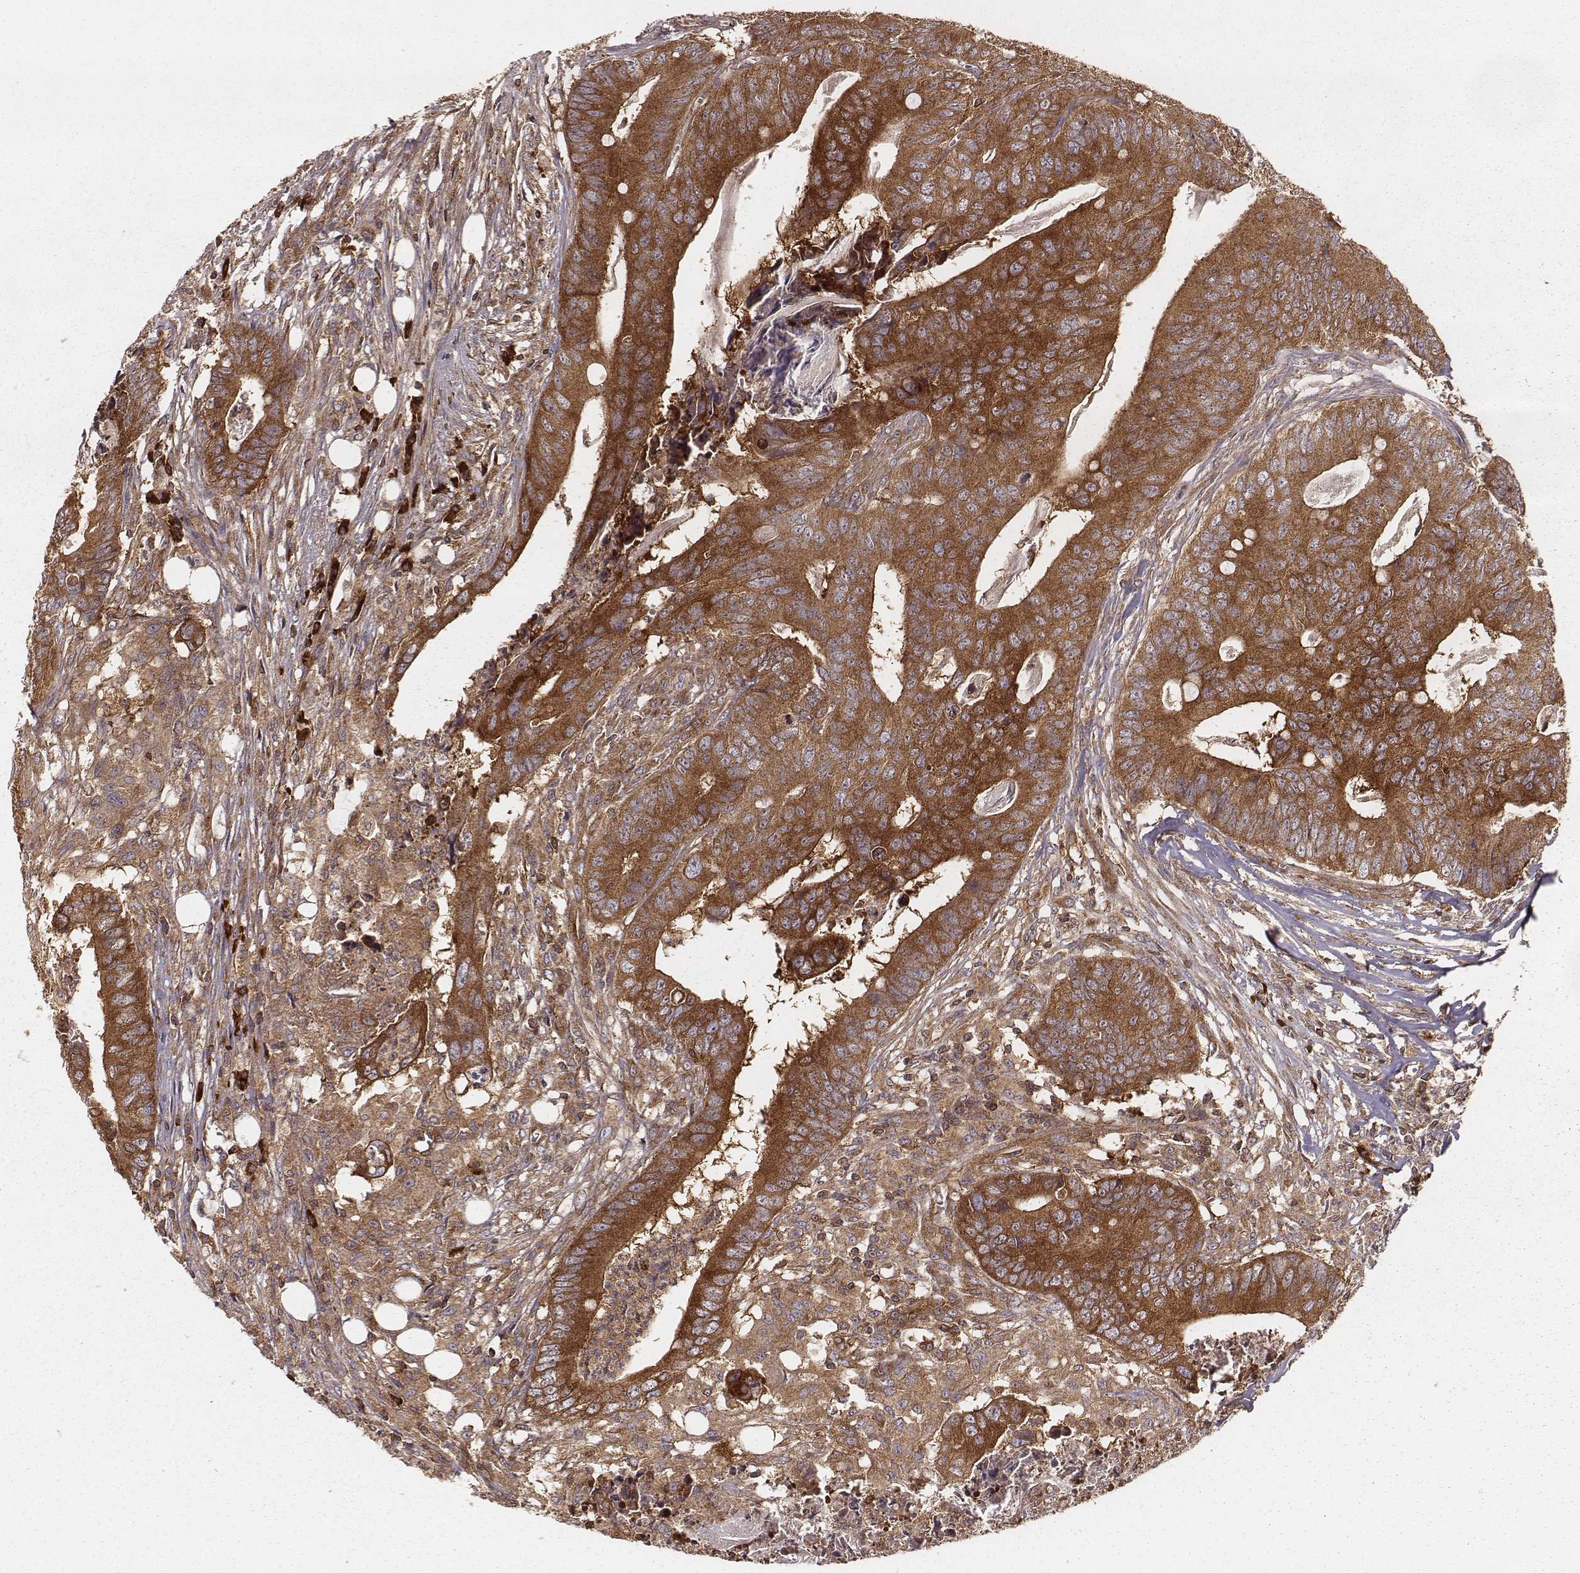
{"staining": {"intensity": "strong", "quantity": ">75%", "location": "cytoplasmic/membranous"}, "tissue": "colorectal cancer", "cell_type": "Tumor cells", "image_type": "cancer", "snomed": [{"axis": "morphology", "description": "Adenocarcinoma, NOS"}, {"axis": "topography", "description": "Colon"}], "caption": "The photomicrograph exhibits a brown stain indicating the presence of a protein in the cytoplasmic/membranous of tumor cells in colorectal adenocarcinoma.", "gene": "CARS1", "patient": {"sex": "male", "age": 84}}